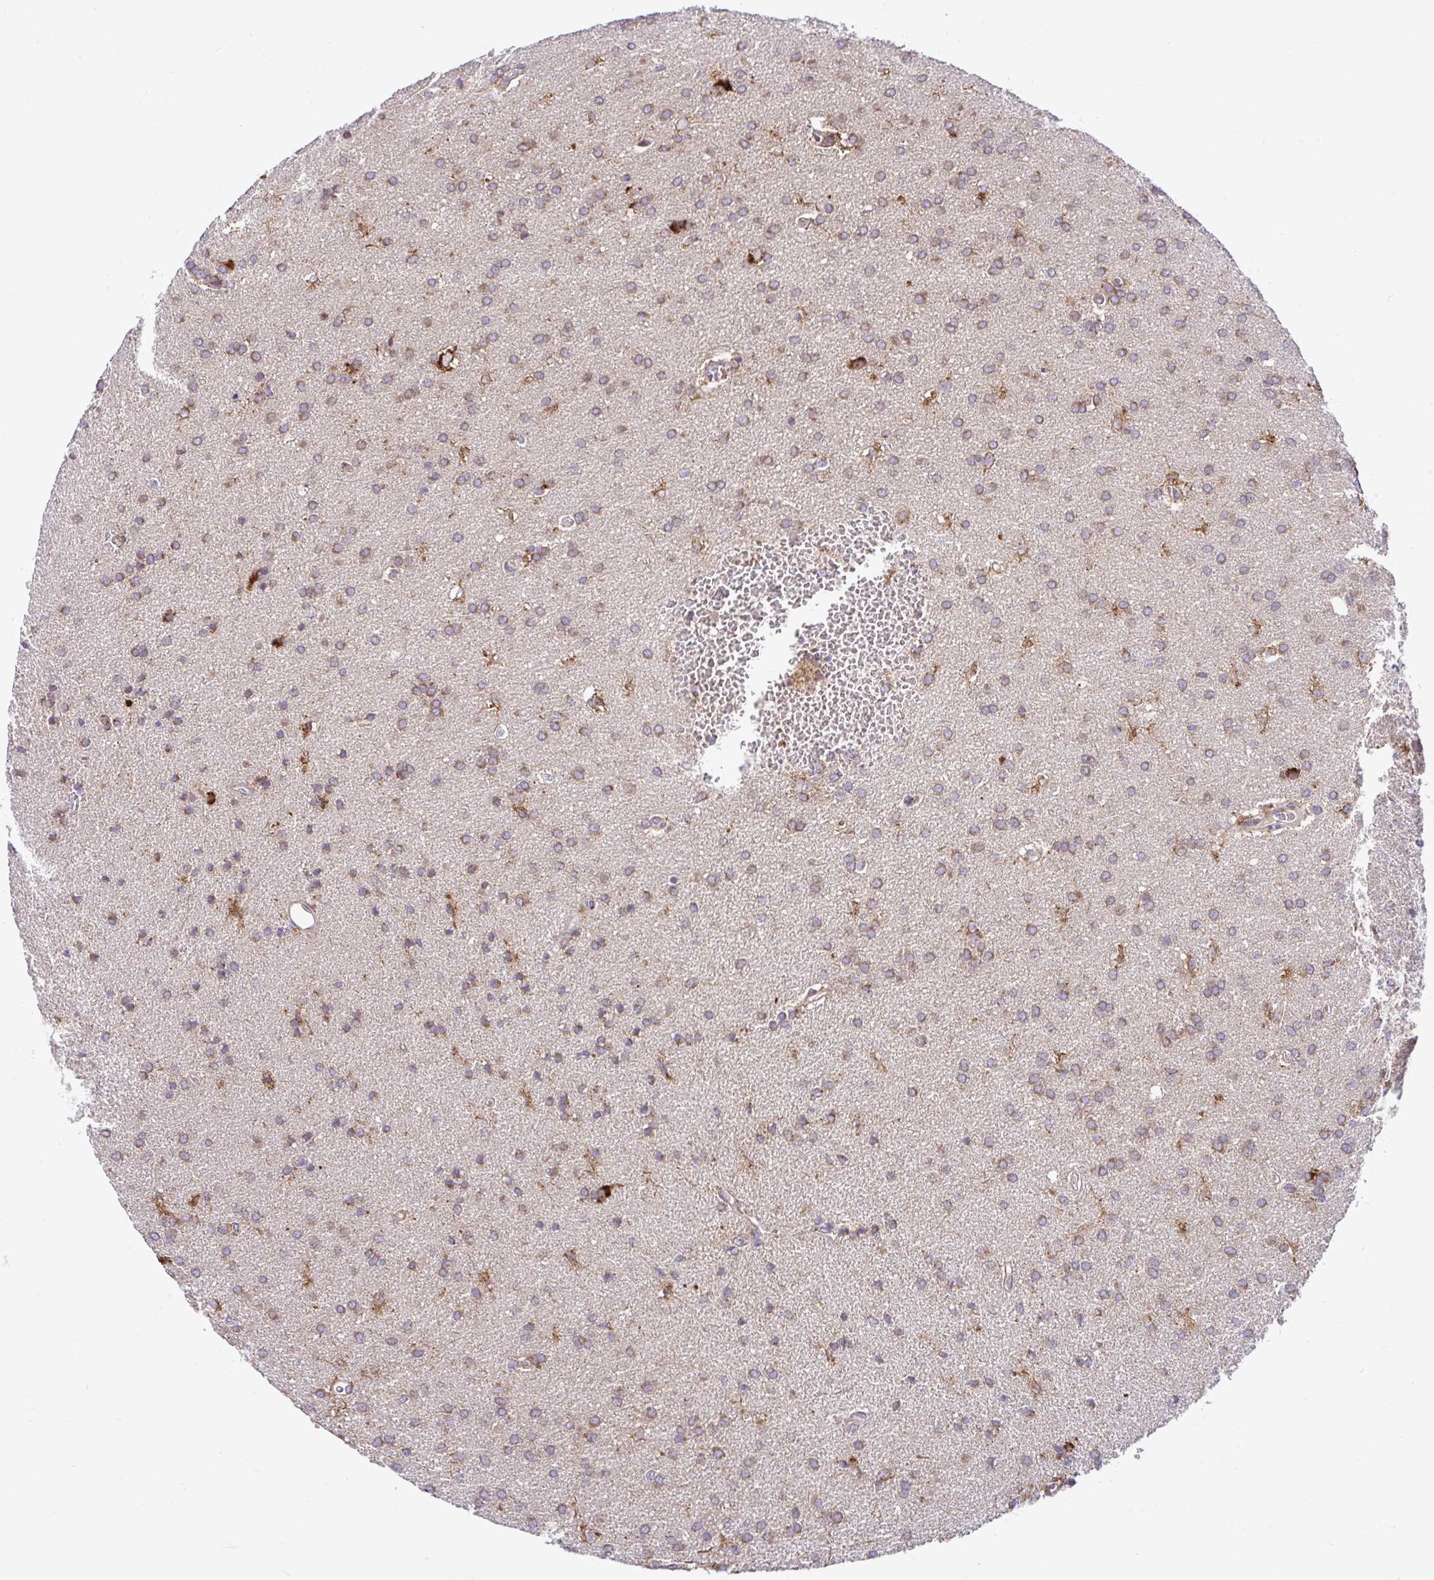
{"staining": {"intensity": "moderate", "quantity": "25%-75%", "location": "cytoplasmic/membranous"}, "tissue": "glioma", "cell_type": "Tumor cells", "image_type": "cancer", "snomed": [{"axis": "morphology", "description": "Glioma, malignant, Low grade"}, {"axis": "topography", "description": "Brain"}], "caption": "Immunohistochemical staining of human malignant low-grade glioma shows medium levels of moderate cytoplasmic/membranous positivity in about 25%-75% of tumor cells. (Brightfield microscopy of DAB IHC at high magnification).", "gene": "VTI1B", "patient": {"sex": "female", "age": 34}}